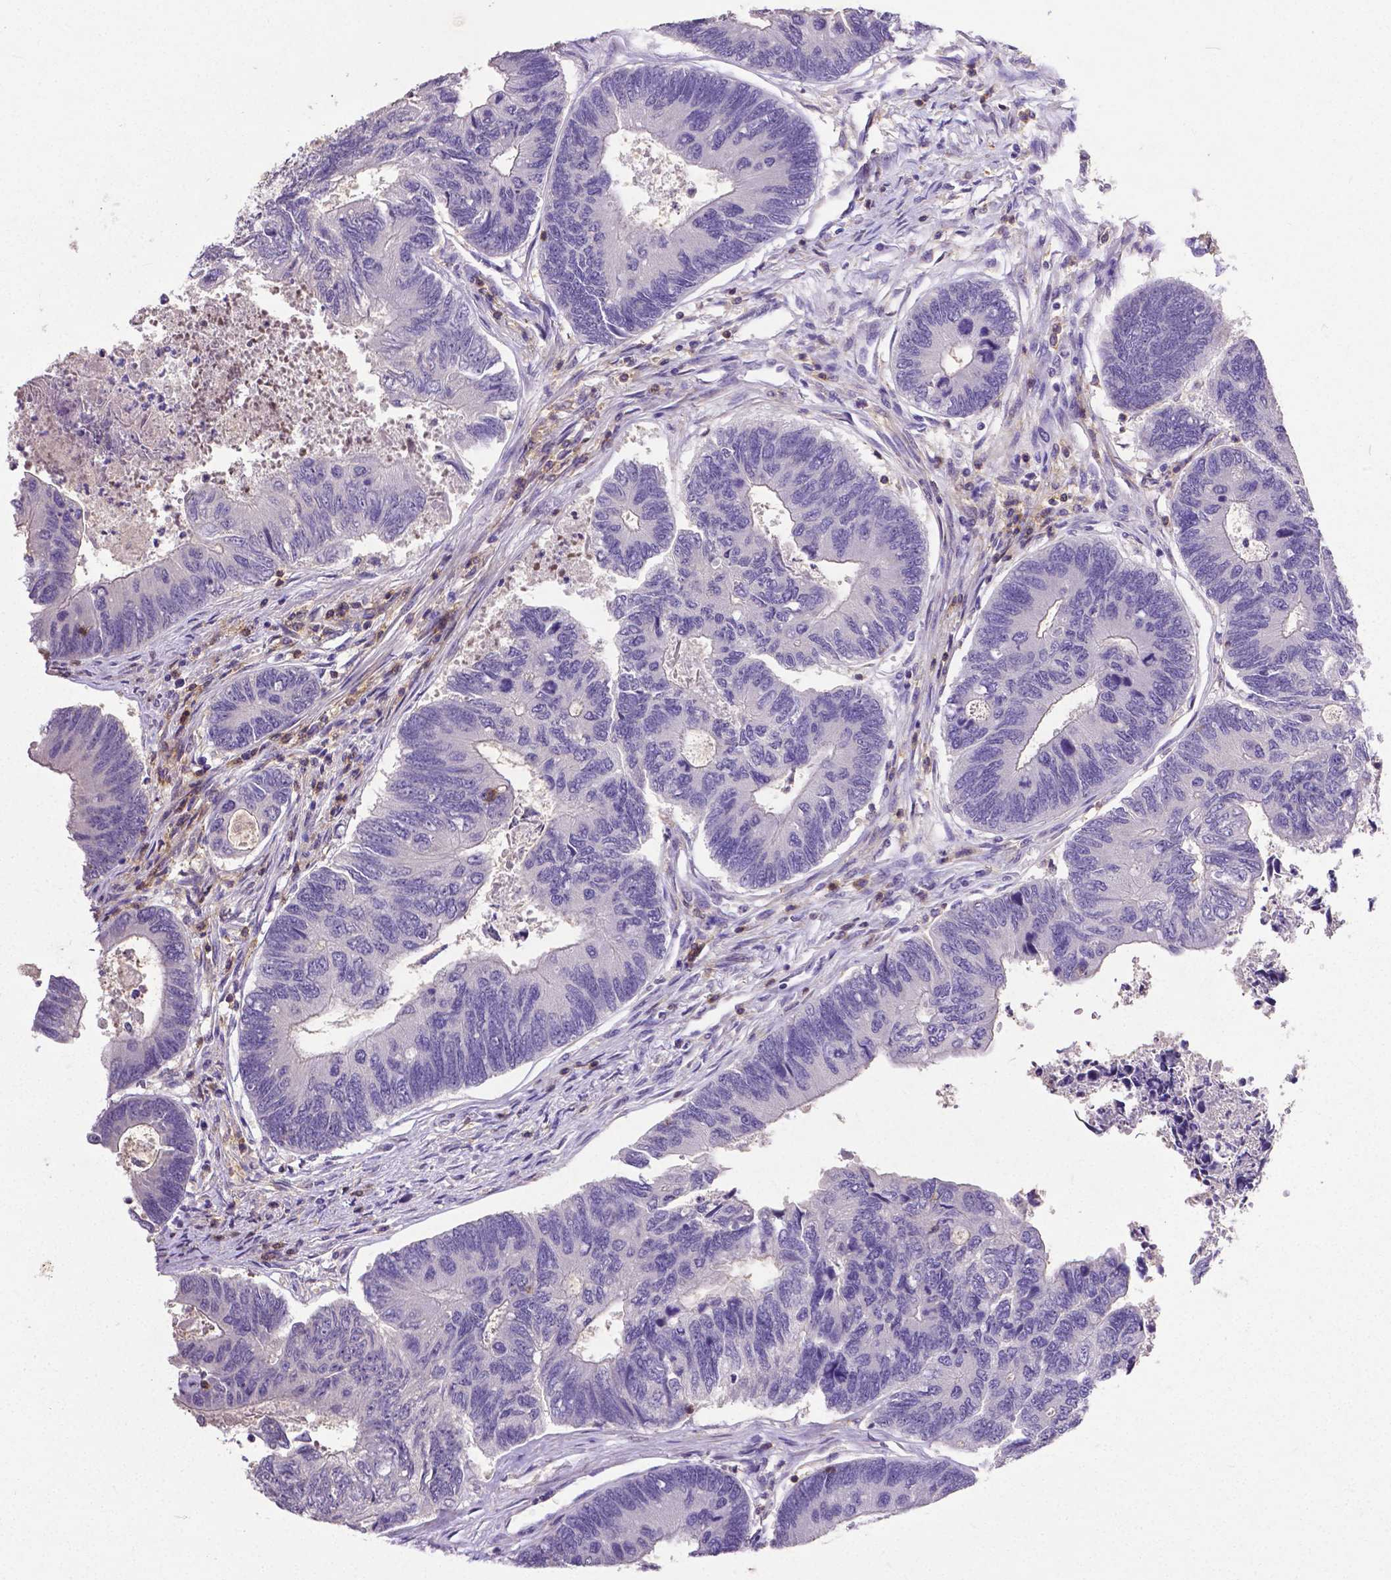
{"staining": {"intensity": "negative", "quantity": "none", "location": "none"}, "tissue": "colorectal cancer", "cell_type": "Tumor cells", "image_type": "cancer", "snomed": [{"axis": "morphology", "description": "Adenocarcinoma, NOS"}, {"axis": "topography", "description": "Colon"}], "caption": "Immunohistochemical staining of human colorectal adenocarcinoma reveals no significant expression in tumor cells.", "gene": "CD4", "patient": {"sex": "female", "age": 67}}